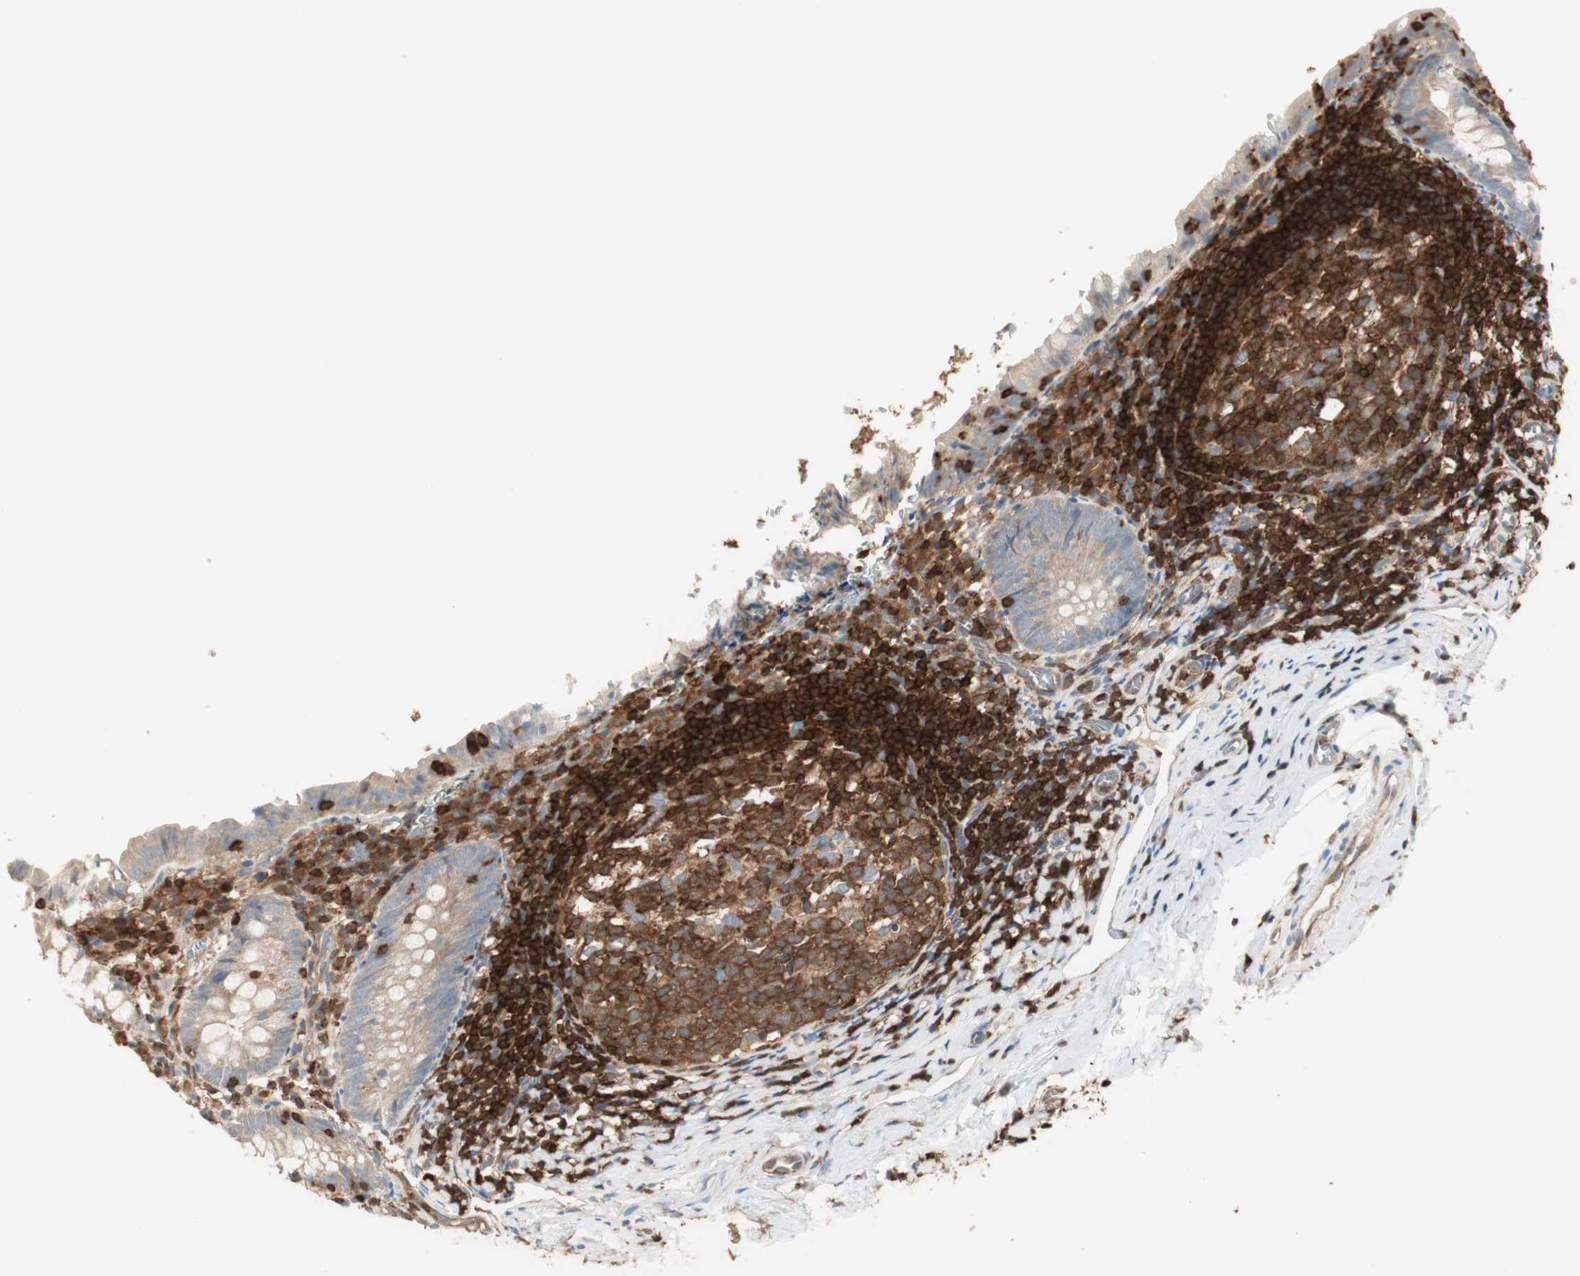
{"staining": {"intensity": "weak", "quantity": "25%-75%", "location": "cytoplasmic/membranous"}, "tissue": "appendix", "cell_type": "Glandular cells", "image_type": "normal", "snomed": [{"axis": "morphology", "description": "Normal tissue, NOS"}, {"axis": "topography", "description": "Appendix"}], "caption": "Brown immunohistochemical staining in normal appendix demonstrates weak cytoplasmic/membranous positivity in approximately 25%-75% of glandular cells.", "gene": "CRLF3", "patient": {"sex": "female", "age": 10}}